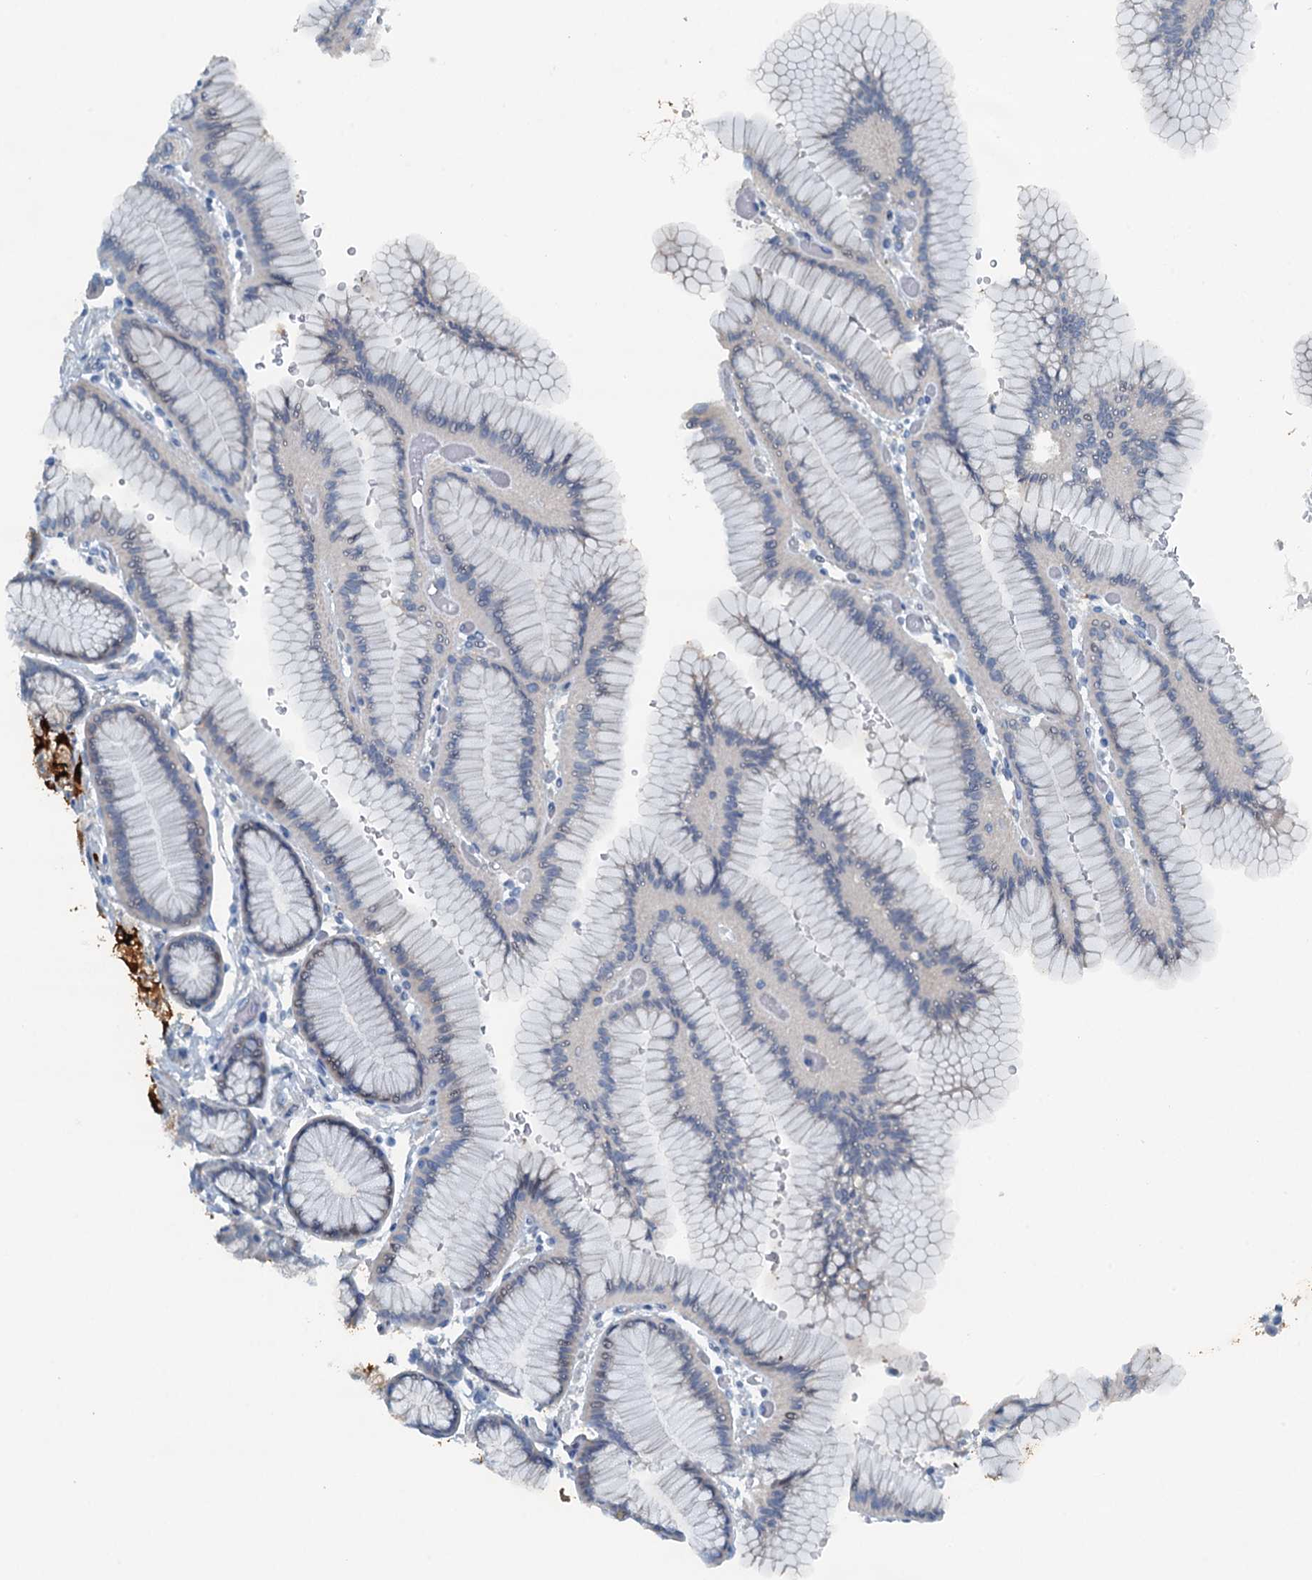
{"staining": {"intensity": "strong", "quantity": "<25%", "location": "cytoplasmic/membranous"}, "tissue": "stomach", "cell_type": "Glandular cells", "image_type": "normal", "snomed": [{"axis": "morphology", "description": "Normal tissue, NOS"}, {"axis": "morphology", "description": "Adenocarcinoma, NOS"}, {"axis": "morphology", "description": "Adenocarcinoma, High grade"}, {"axis": "topography", "description": "Stomach, upper"}, {"axis": "topography", "description": "Stomach"}], "caption": "DAB (3,3'-diaminobenzidine) immunohistochemical staining of unremarkable stomach reveals strong cytoplasmic/membranous protein staining in approximately <25% of glandular cells.", "gene": "CBLIF", "patient": {"sex": "female", "age": 65}}